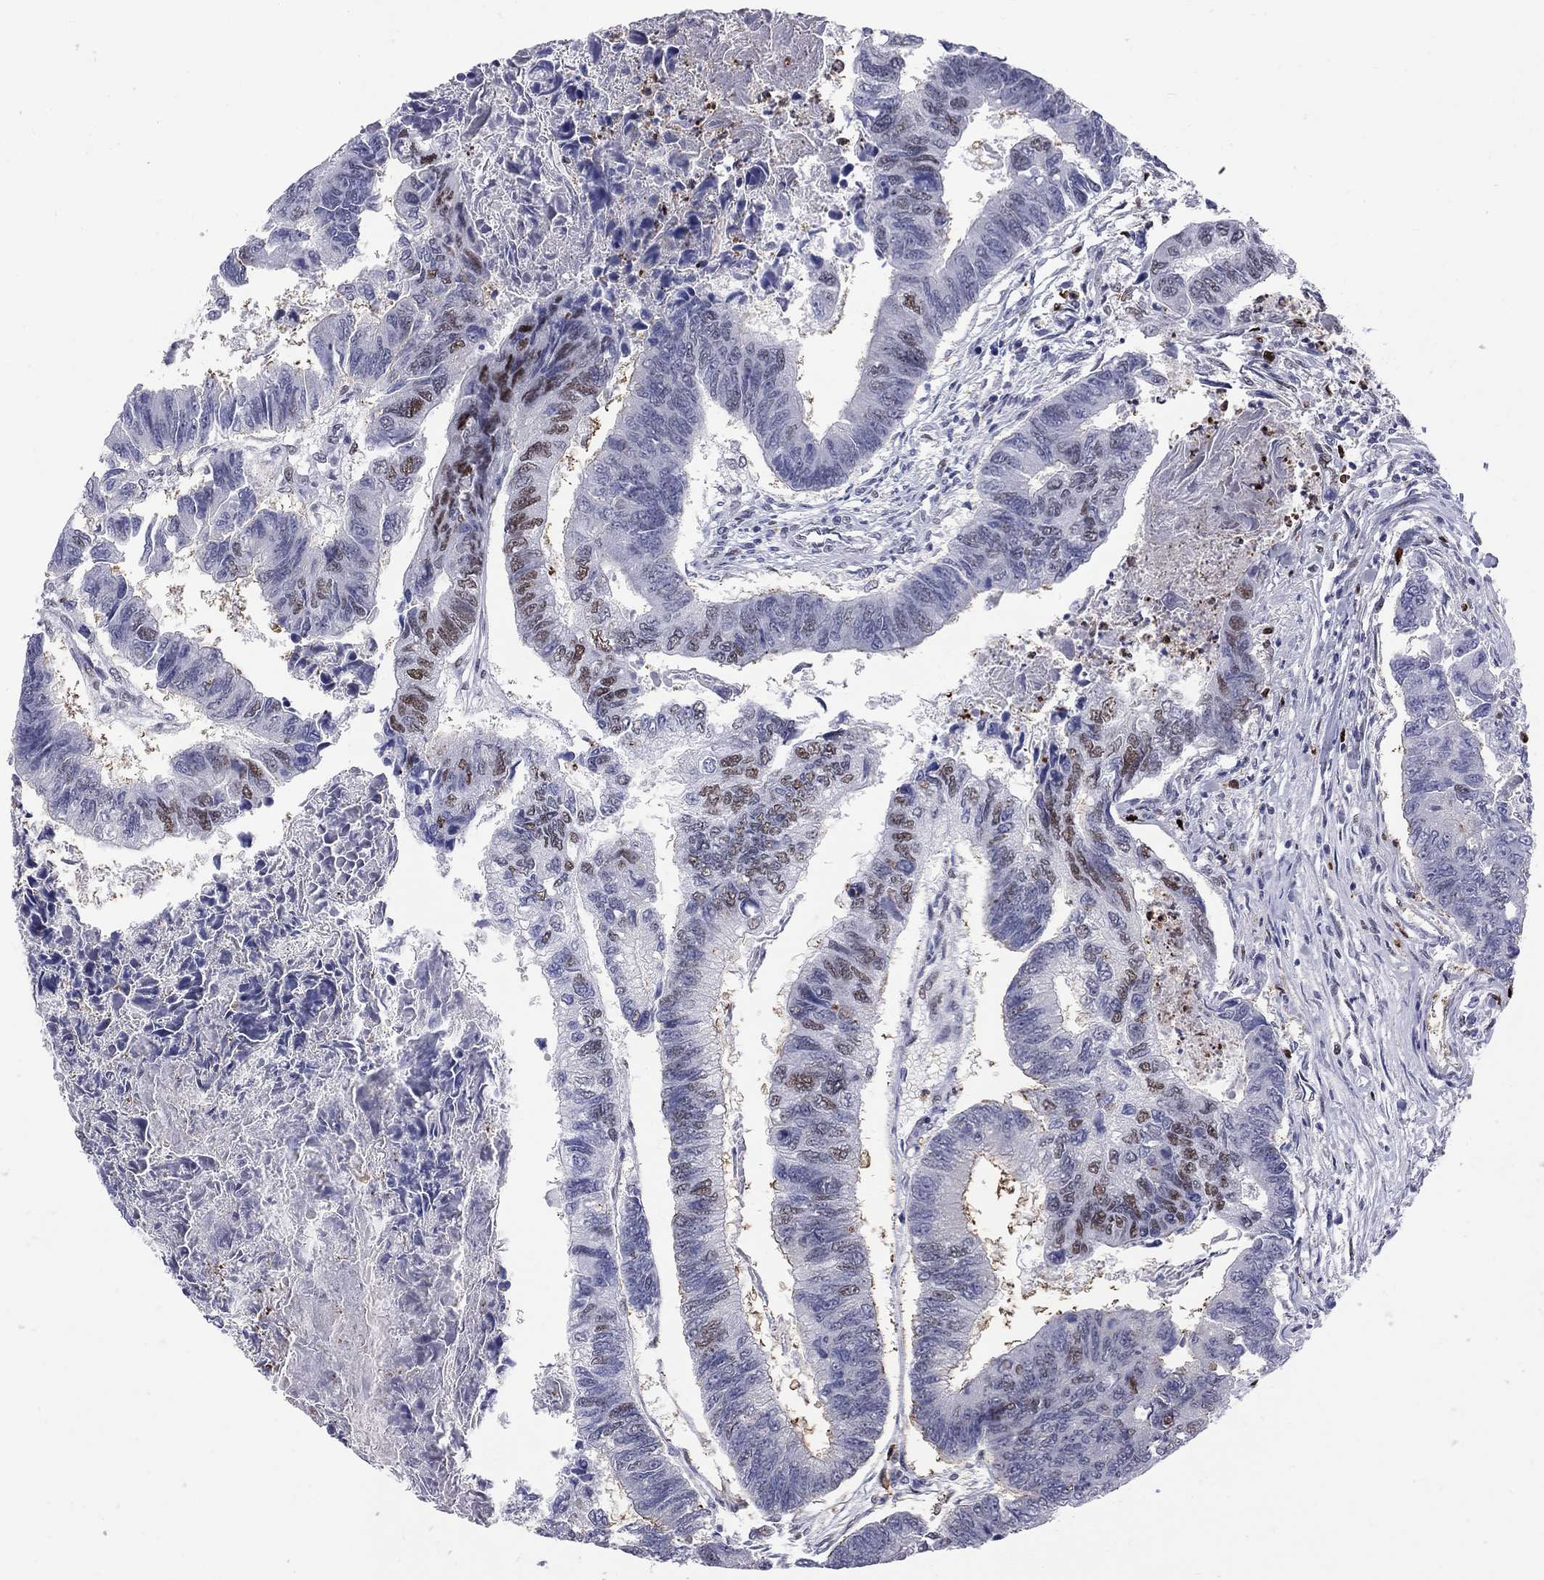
{"staining": {"intensity": "moderate", "quantity": "<25%", "location": "nuclear"}, "tissue": "colorectal cancer", "cell_type": "Tumor cells", "image_type": "cancer", "snomed": [{"axis": "morphology", "description": "Adenocarcinoma, NOS"}, {"axis": "topography", "description": "Colon"}], "caption": "A brown stain shows moderate nuclear positivity of a protein in colorectal cancer tumor cells. Using DAB (3,3'-diaminobenzidine) (brown) and hematoxylin (blue) stains, captured at high magnification using brightfield microscopy.", "gene": "PCGF3", "patient": {"sex": "female", "age": 65}}